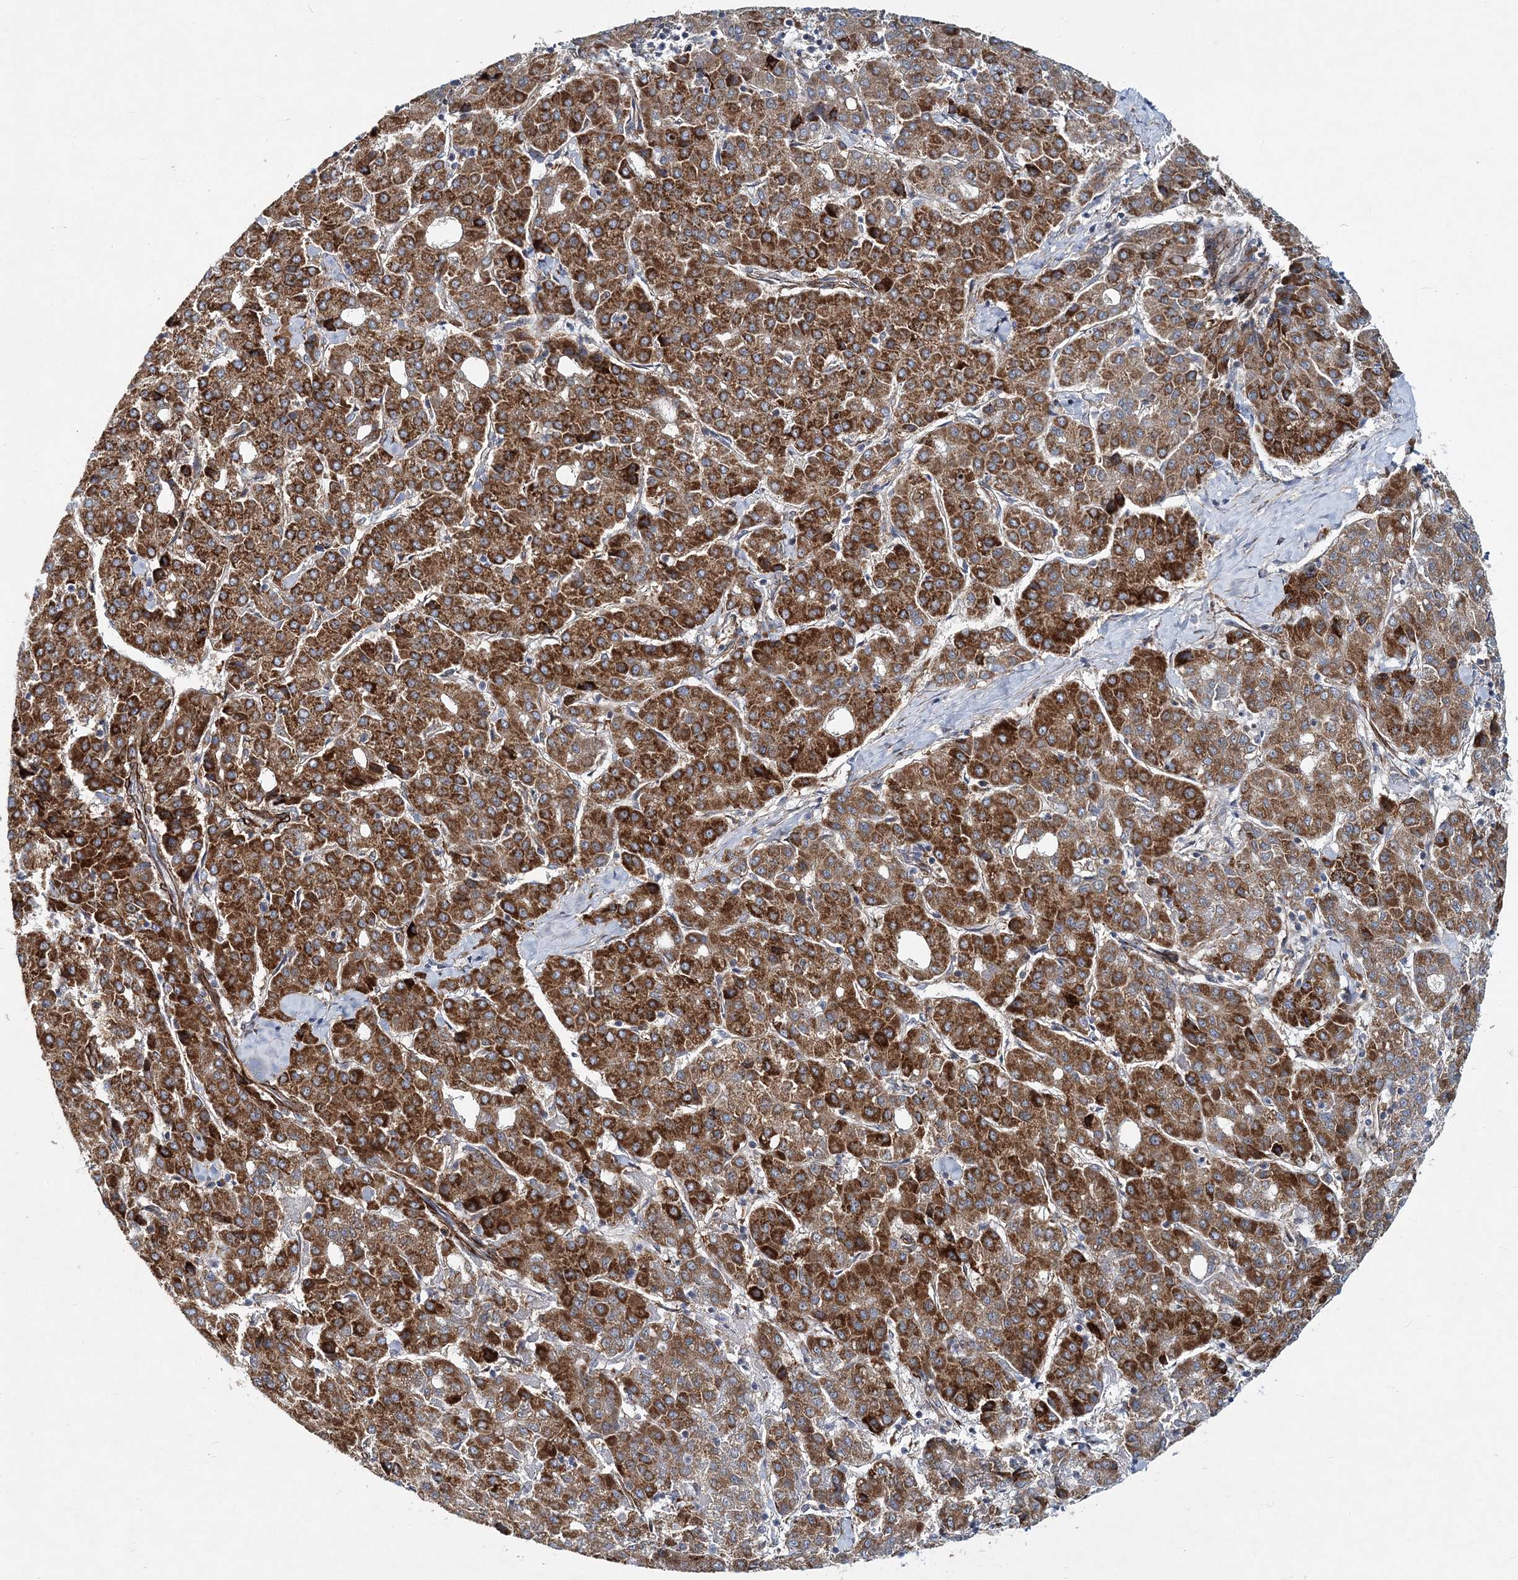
{"staining": {"intensity": "strong", "quantity": ">75%", "location": "cytoplasmic/membranous"}, "tissue": "liver cancer", "cell_type": "Tumor cells", "image_type": "cancer", "snomed": [{"axis": "morphology", "description": "Carcinoma, Hepatocellular, NOS"}, {"axis": "topography", "description": "Liver"}], "caption": "A high-resolution photomicrograph shows immunohistochemistry staining of hepatocellular carcinoma (liver), which shows strong cytoplasmic/membranous staining in about >75% of tumor cells. Nuclei are stained in blue.", "gene": "NBAS", "patient": {"sex": "male", "age": 65}}